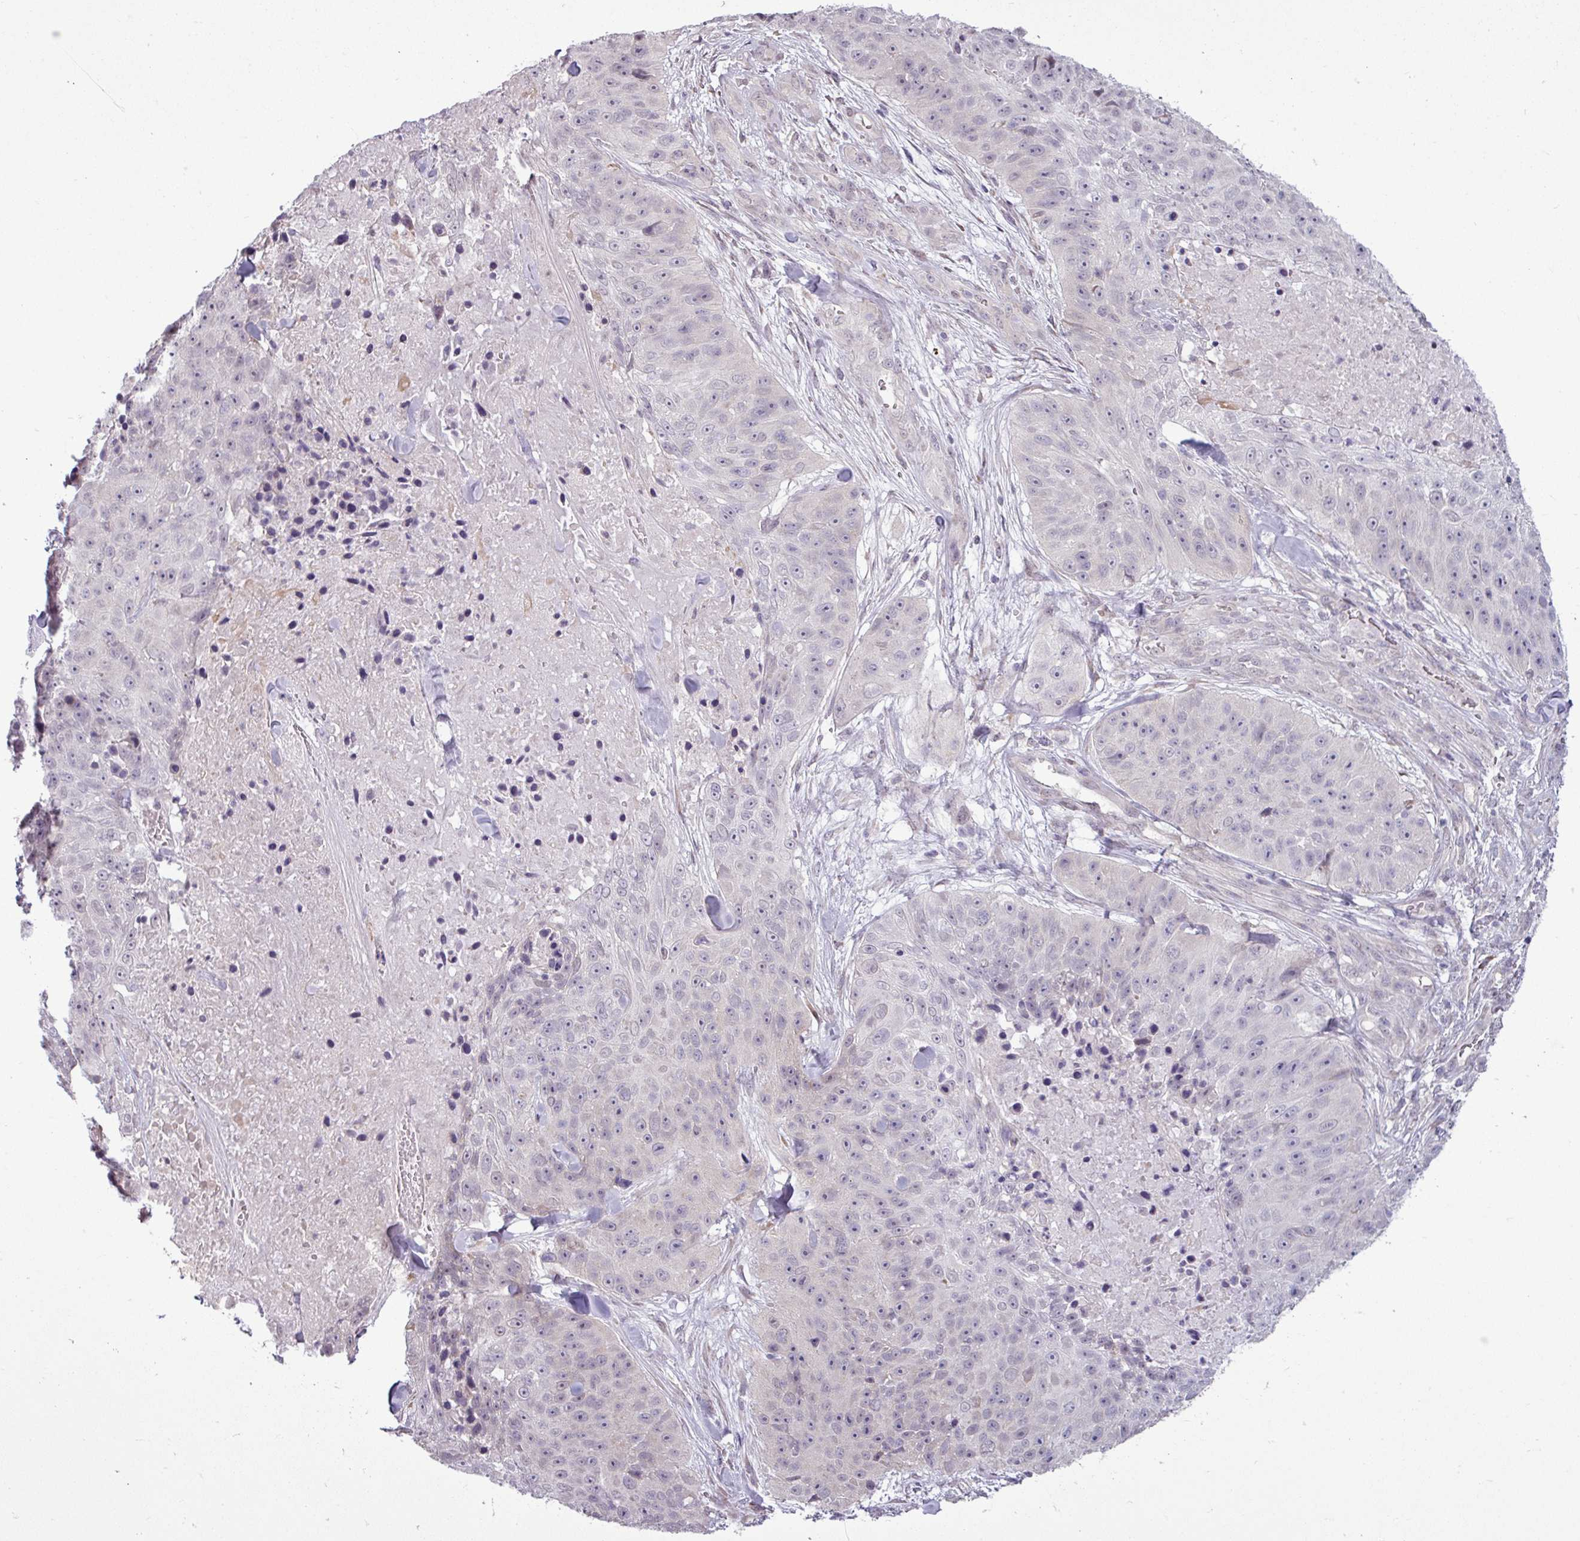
{"staining": {"intensity": "negative", "quantity": "none", "location": "none"}, "tissue": "skin cancer", "cell_type": "Tumor cells", "image_type": "cancer", "snomed": [{"axis": "morphology", "description": "Squamous cell carcinoma, NOS"}, {"axis": "topography", "description": "Skin"}], "caption": "This is an immunohistochemistry (IHC) micrograph of human skin cancer (squamous cell carcinoma). There is no expression in tumor cells.", "gene": "GPT2", "patient": {"sex": "female", "age": 87}}